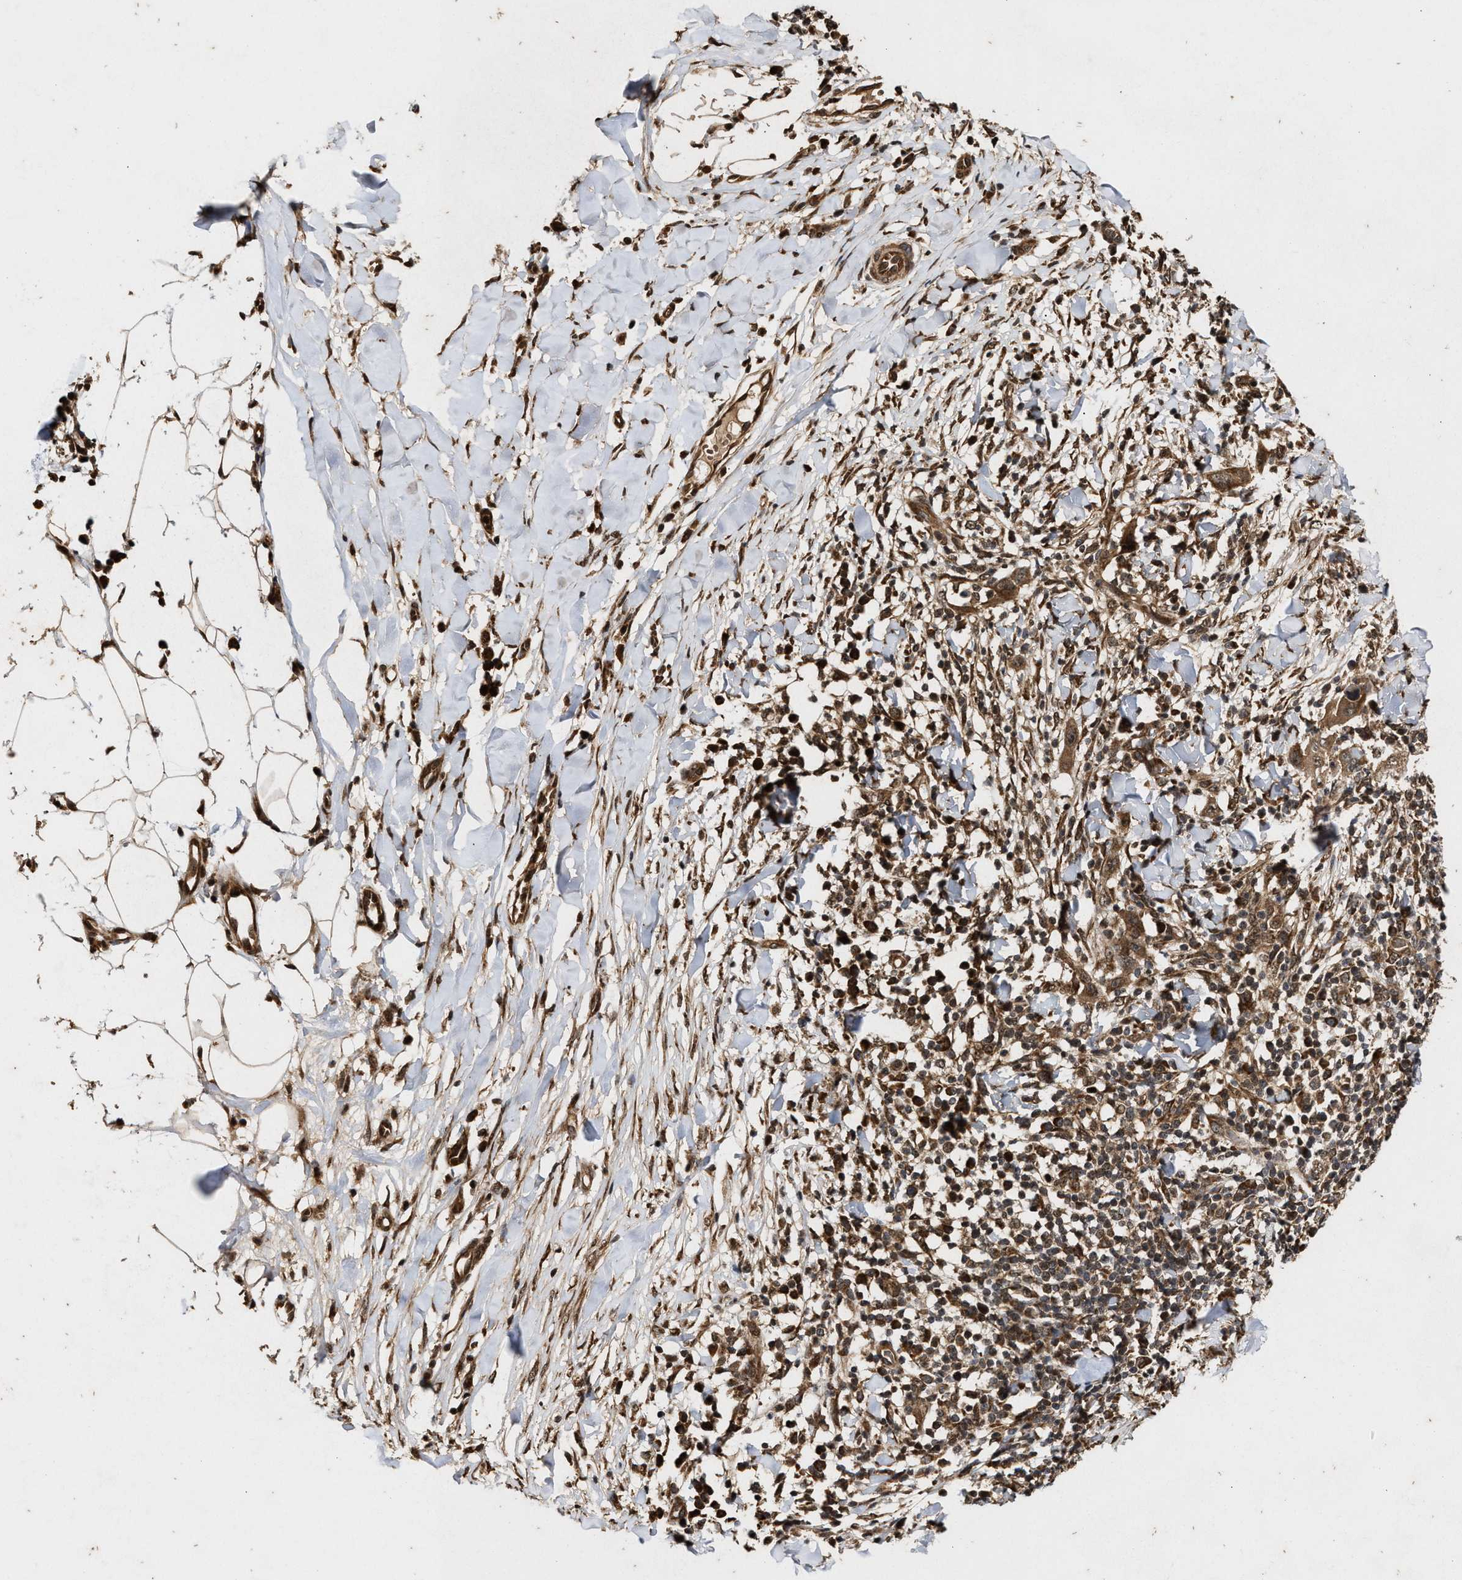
{"staining": {"intensity": "moderate", "quantity": ">75%", "location": "cytoplasmic/membranous"}, "tissue": "skin cancer", "cell_type": "Tumor cells", "image_type": "cancer", "snomed": [{"axis": "morphology", "description": "Squamous cell carcinoma, NOS"}, {"axis": "topography", "description": "Skin"}], "caption": "The image demonstrates immunohistochemical staining of skin squamous cell carcinoma. There is moderate cytoplasmic/membranous positivity is present in approximately >75% of tumor cells.", "gene": "CFLAR", "patient": {"sex": "male", "age": 24}}